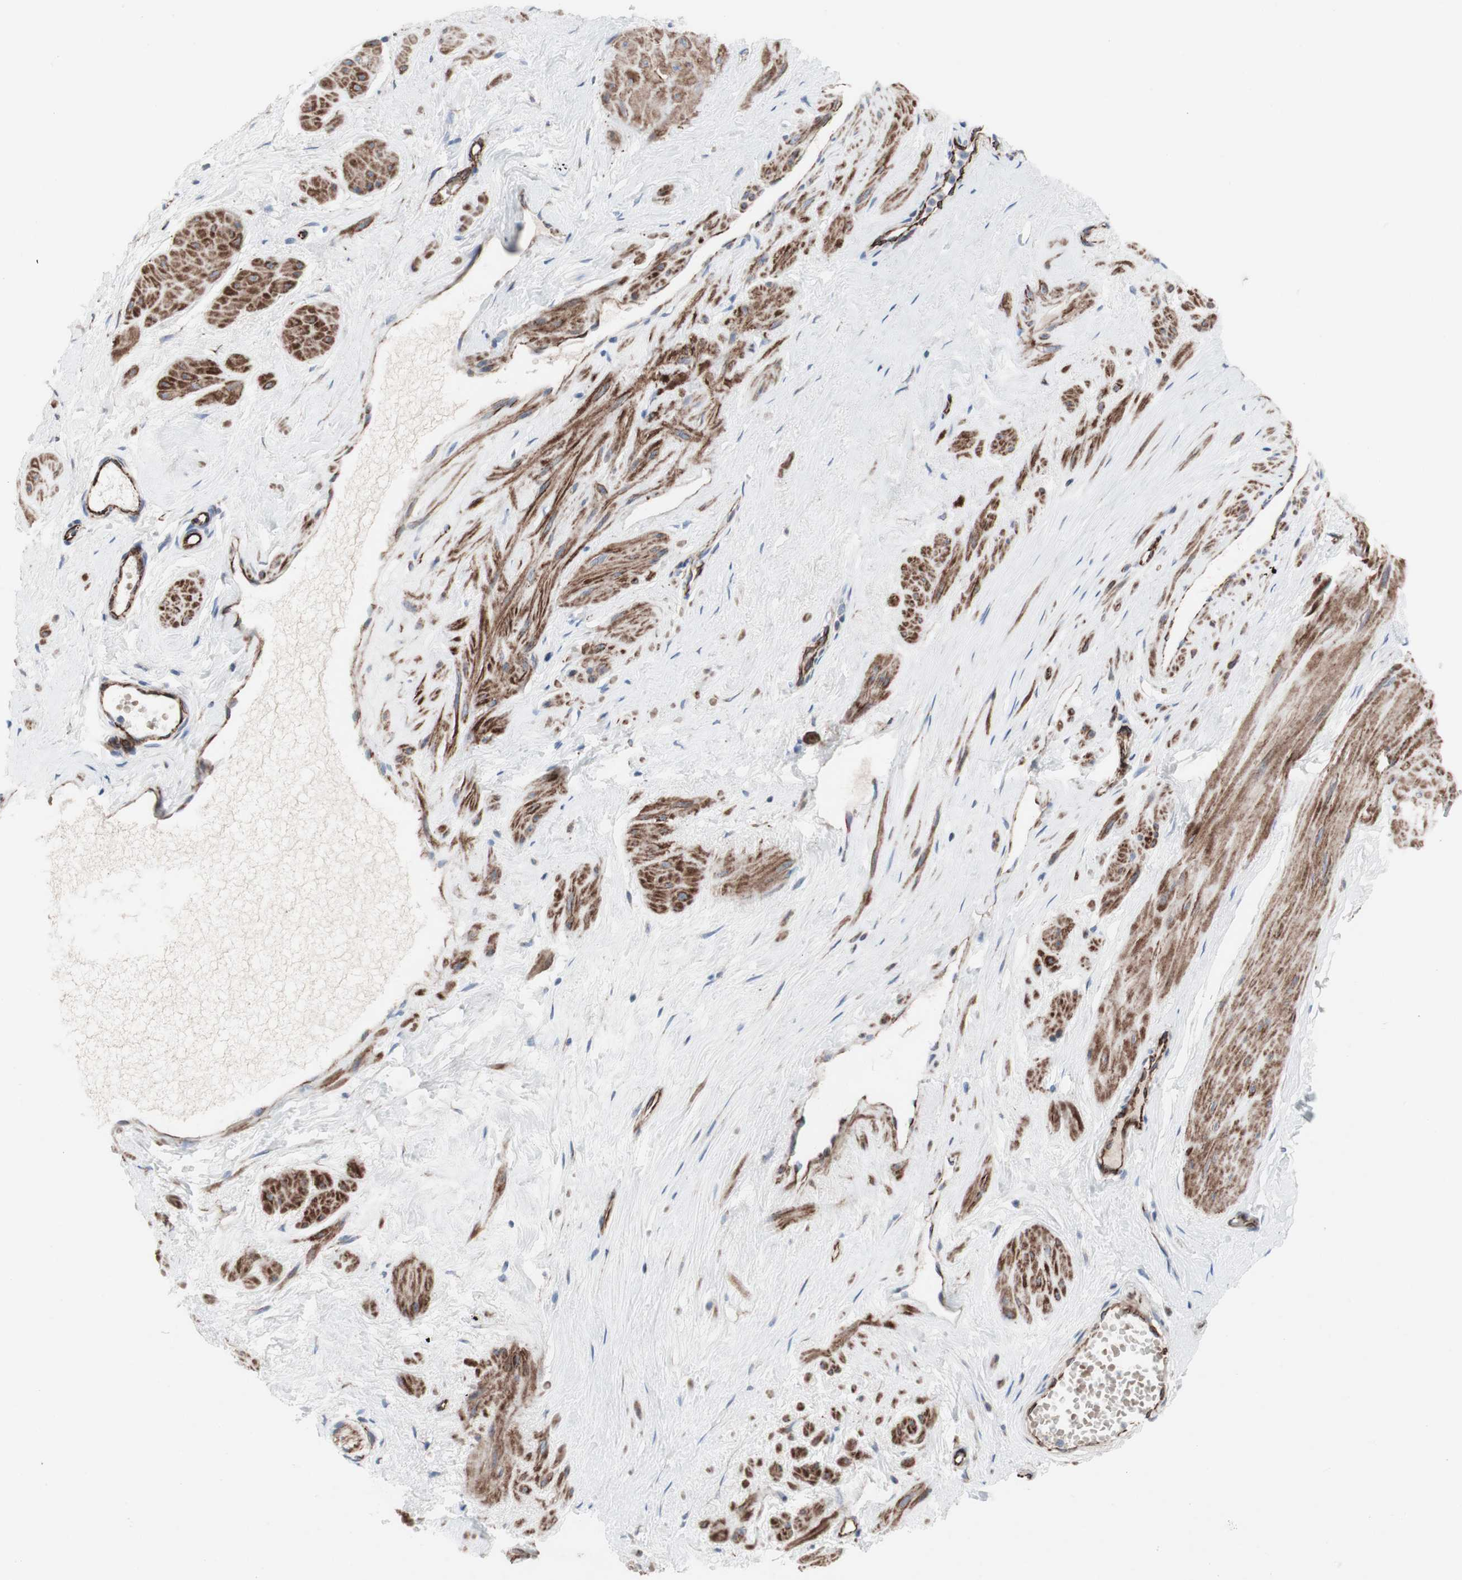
{"staining": {"intensity": "weak", "quantity": "25%-75%", "location": "cytoplasmic/membranous"}, "tissue": "adipose tissue", "cell_type": "Adipocytes", "image_type": "normal", "snomed": [{"axis": "morphology", "description": "Normal tissue, NOS"}, {"axis": "topography", "description": "Soft tissue"}, {"axis": "topography", "description": "Vascular tissue"}], "caption": "An IHC micrograph of unremarkable tissue is shown. Protein staining in brown shows weak cytoplasmic/membranous positivity in adipose tissue within adipocytes.", "gene": "AGPAT5", "patient": {"sex": "female", "age": 35}}